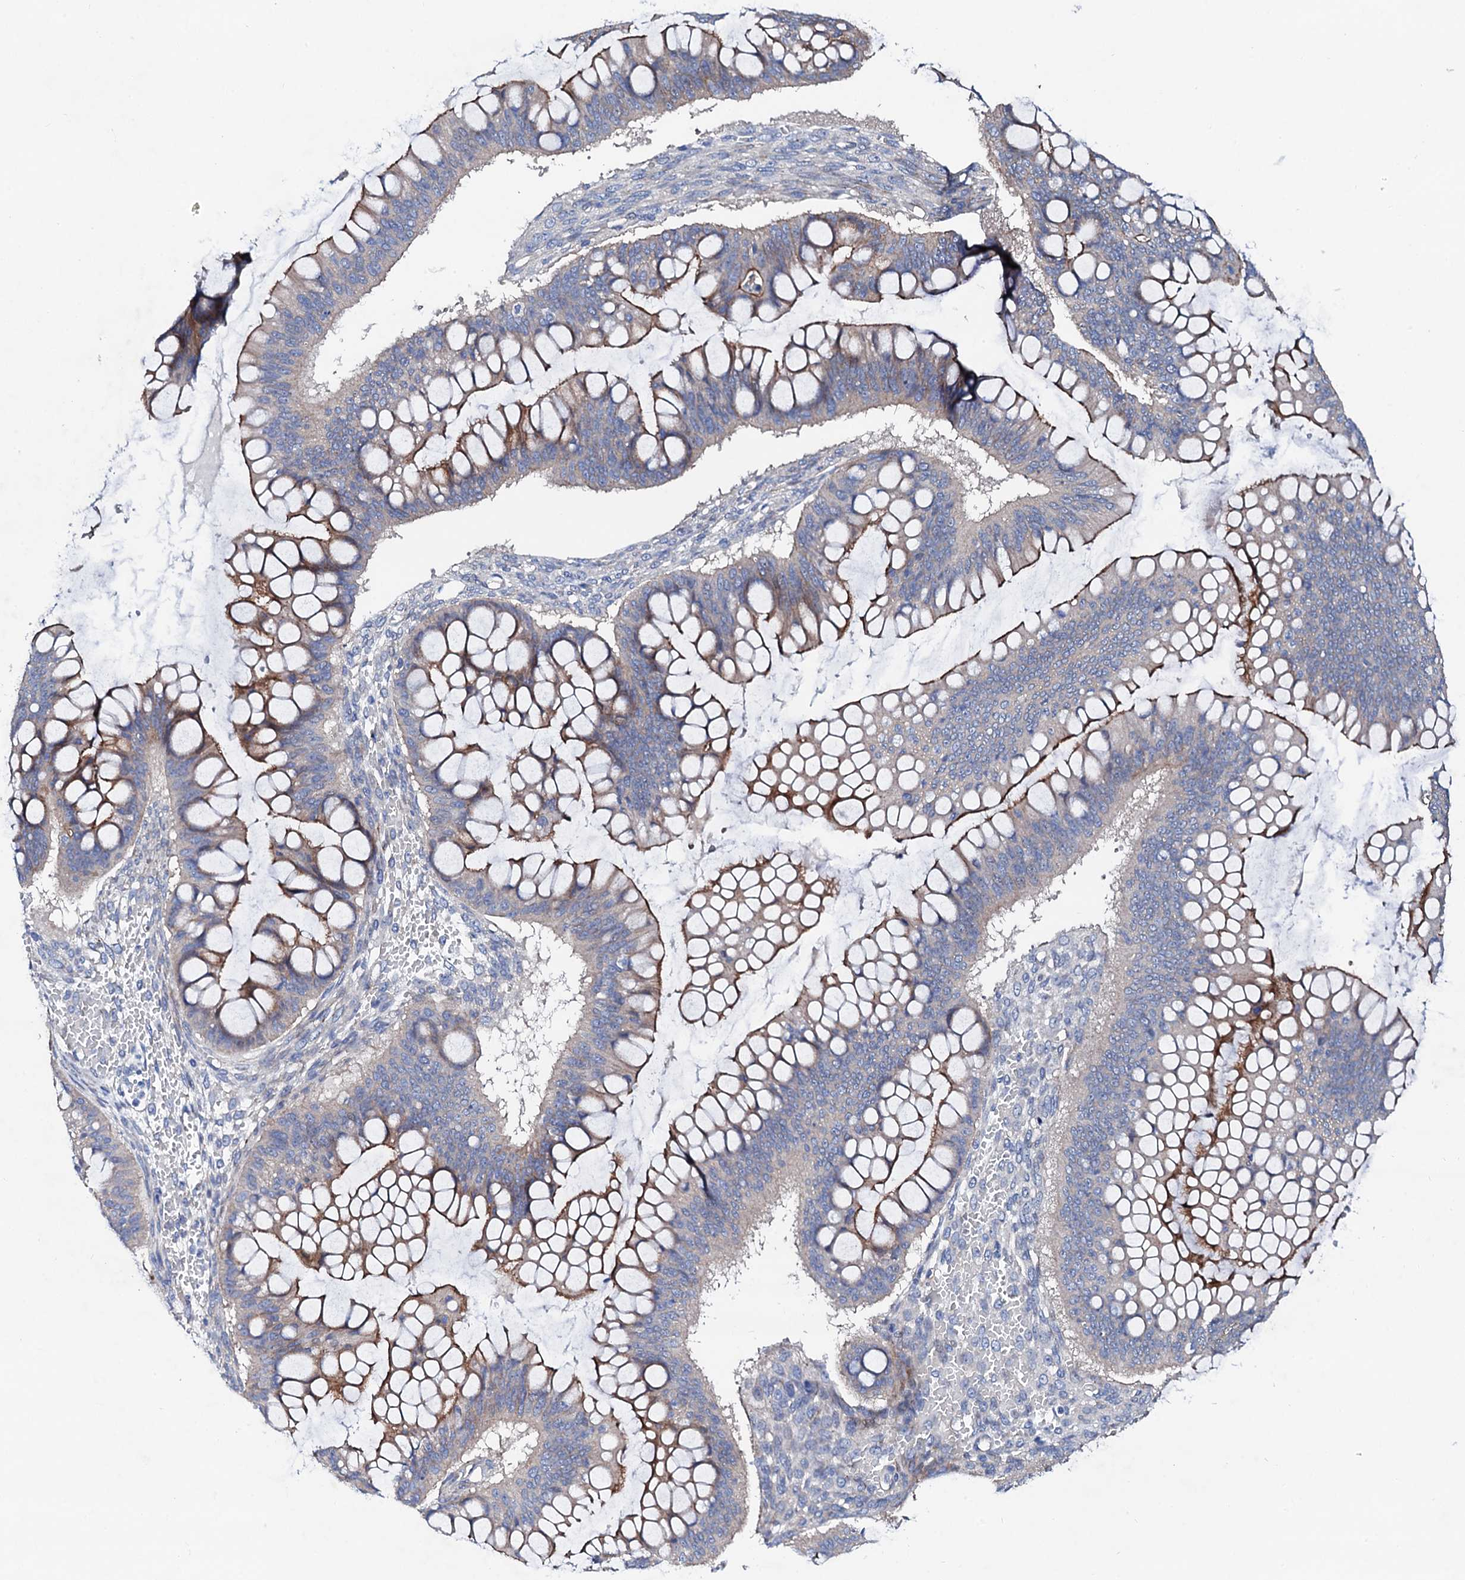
{"staining": {"intensity": "moderate", "quantity": ">75%", "location": "cytoplasmic/membranous"}, "tissue": "ovarian cancer", "cell_type": "Tumor cells", "image_type": "cancer", "snomed": [{"axis": "morphology", "description": "Cystadenocarcinoma, mucinous, NOS"}, {"axis": "topography", "description": "Ovary"}], "caption": "The photomicrograph exhibits a brown stain indicating the presence of a protein in the cytoplasmic/membranous of tumor cells in ovarian mucinous cystadenocarcinoma. The staining is performed using DAB brown chromogen to label protein expression. The nuclei are counter-stained blue using hematoxylin.", "gene": "TRDN", "patient": {"sex": "female", "age": 73}}